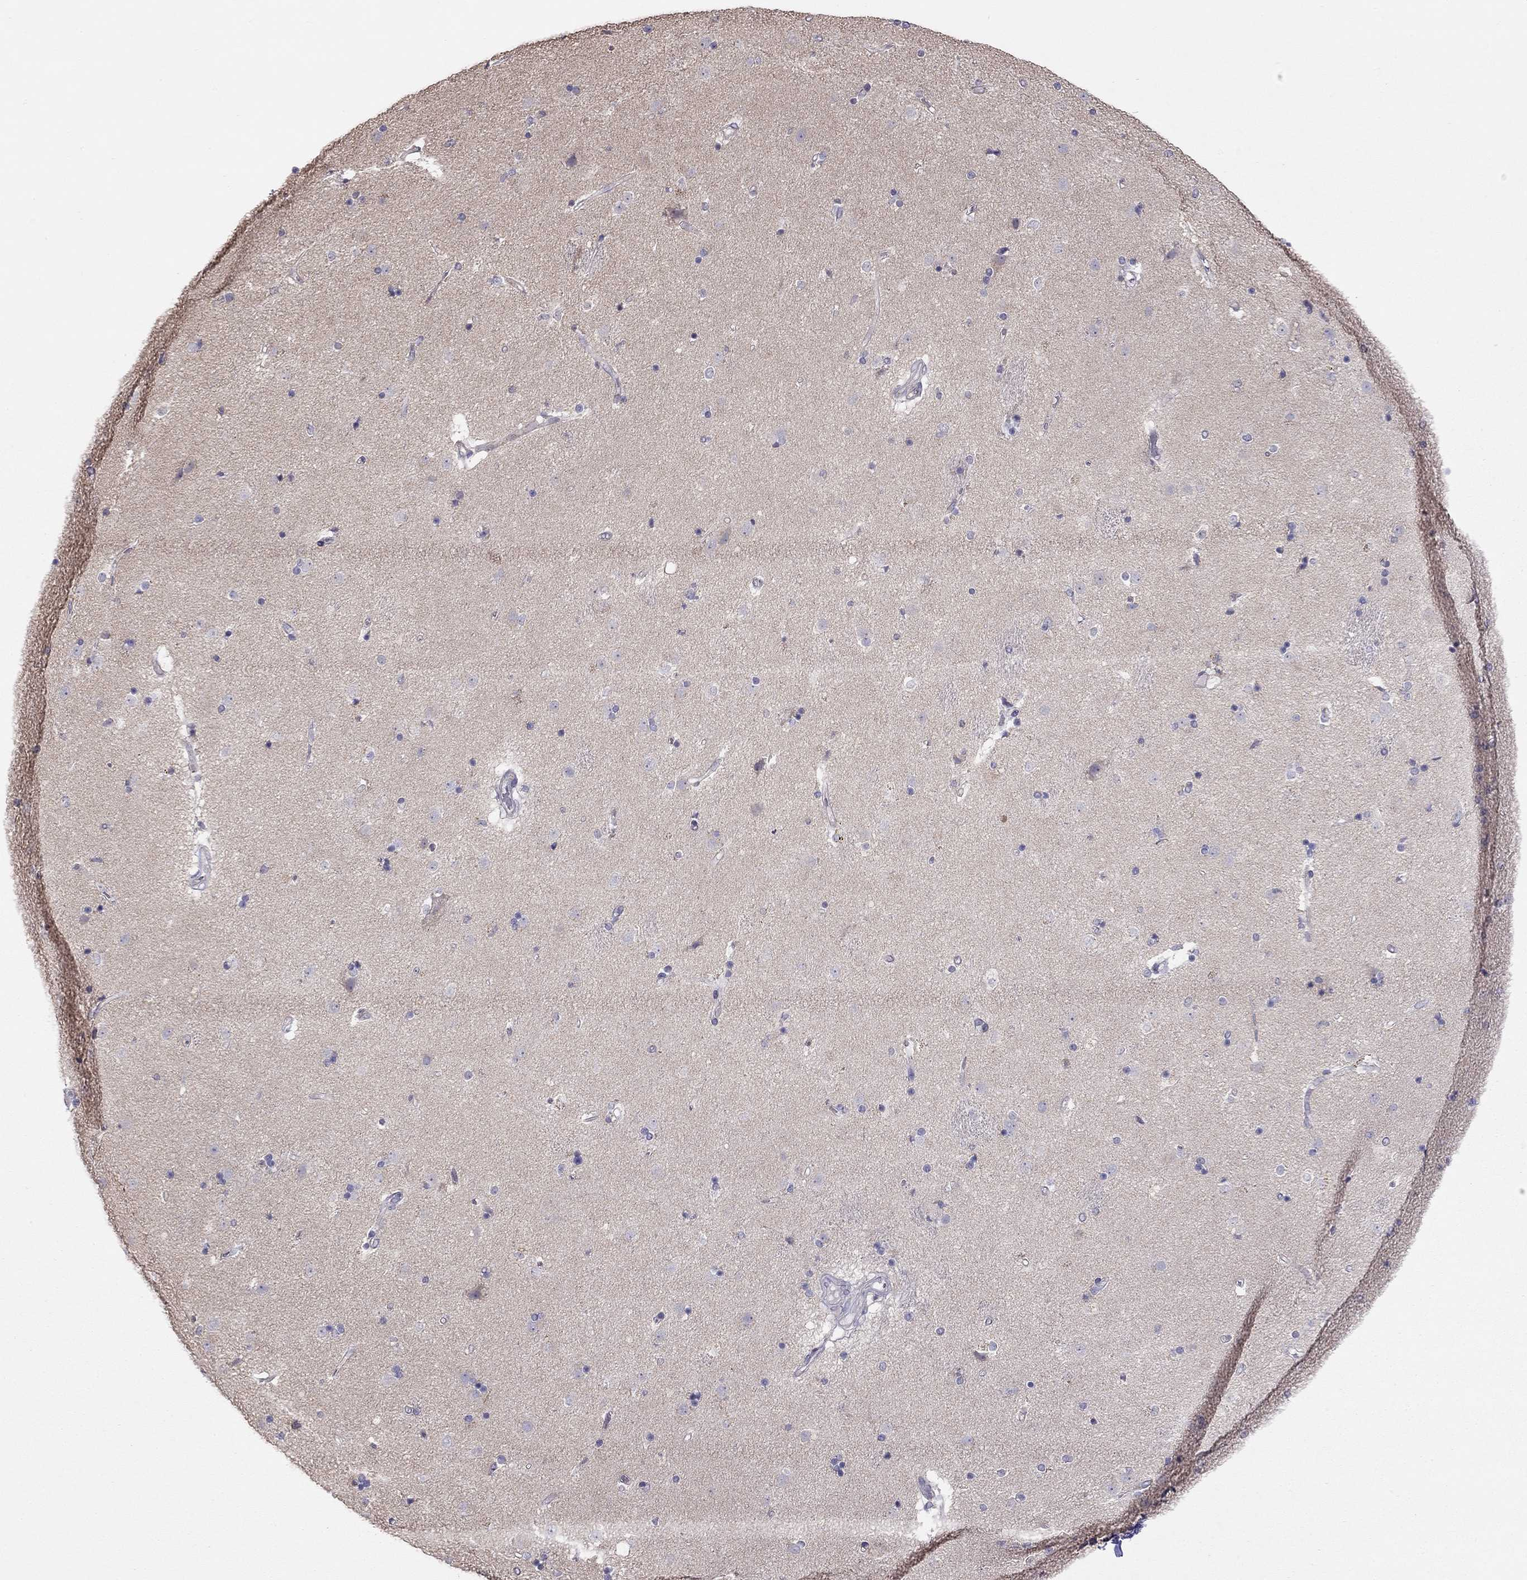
{"staining": {"intensity": "negative", "quantity": "none", "location": "none"}, "tissue": "caudate", "cell_type": "Glial cells", "image_type": "normal", "snomed": [{"axis": "morphology", "description": "Normal tissue, NOS"}, {"axis": "topography", "description": "Lateral ventricle wall"}], "caption": "High magnification brightfield microscopy of normal caudate stained with DAB (brown) and counterstained with hematoxylin (blue): glial cells show no significant positivity. The staining is performed using DAB (3,3'-diaminobenzidine) brown chromogen with nuclei counter-stained in using hematoxylin.", "gene": "LRIT3", "patient": {"sex": "male", "age": 54}}